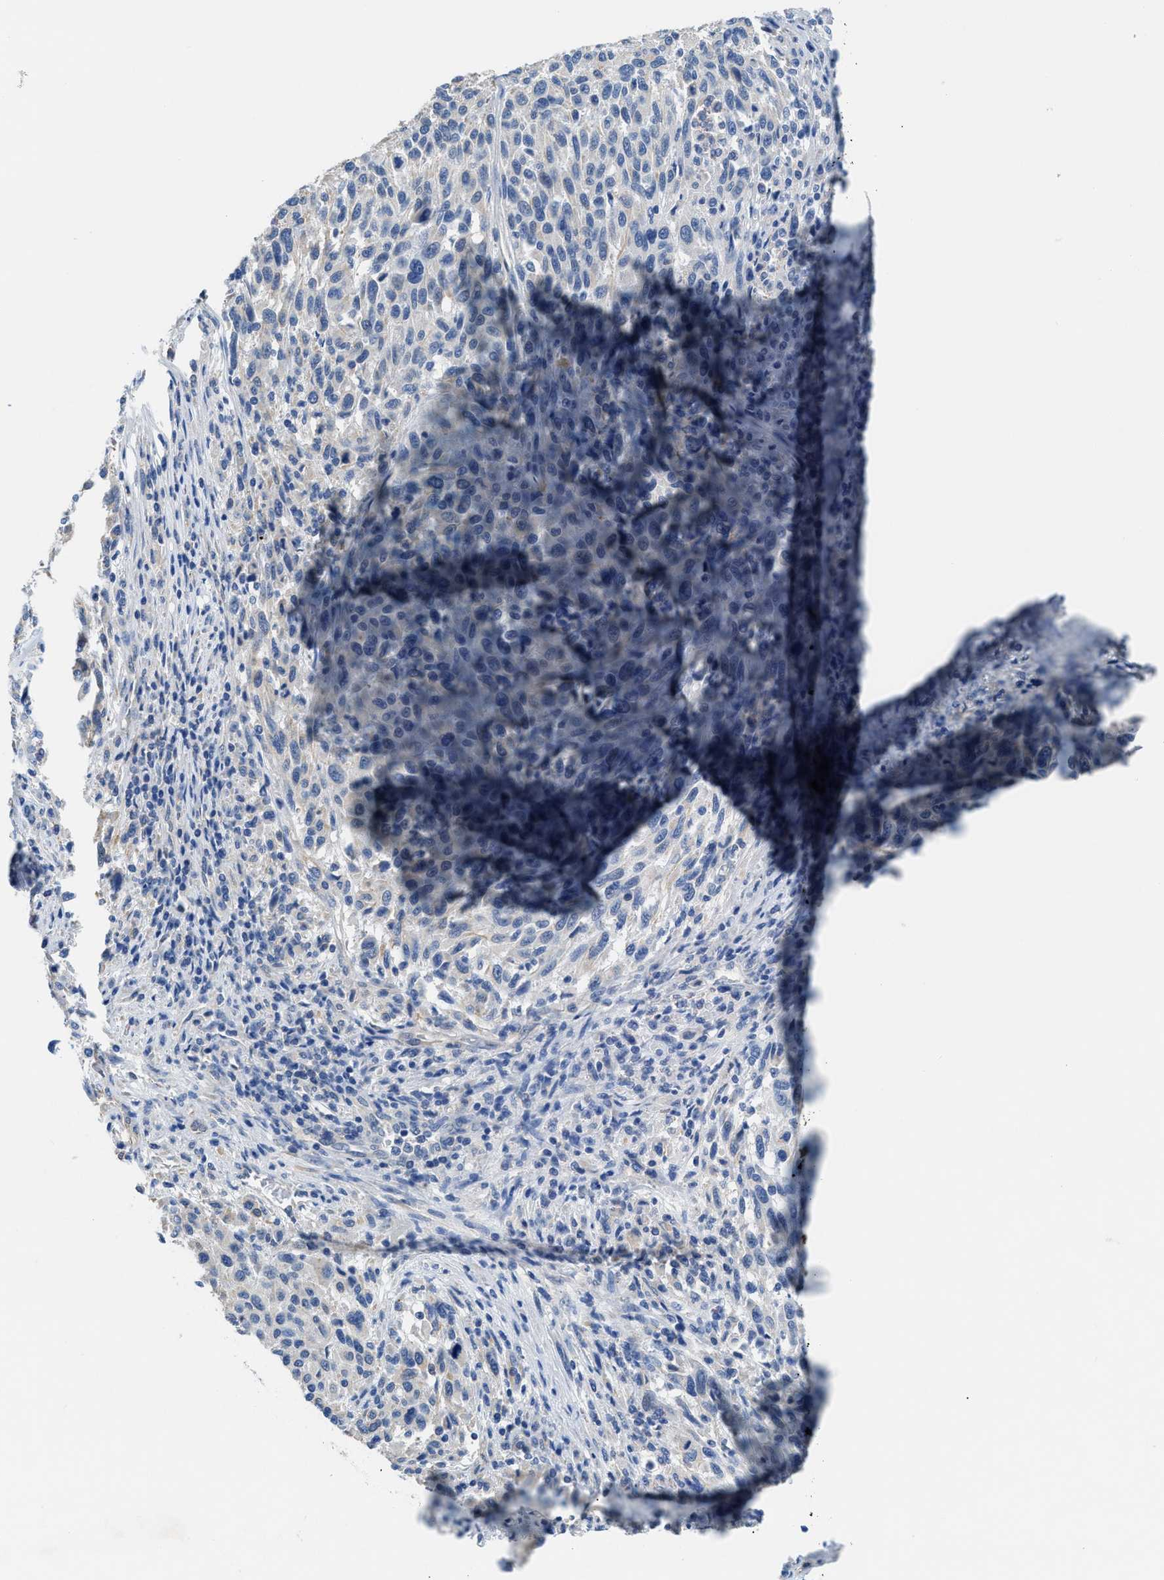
{"staining": {"intensity": "negative", "quantity": "none", "location": "none"}, "tissue": "melanoma", "cell_type": "Tumor cells", "image_type": "cancer", "snomed": [{"axis": "morphology", "description": "Malignant melanoma, Metastatic site"}, {"axis": "topography", "description": "Lymph node"}], "caption": "Tumor cells are negative for protein expression in human melanoma. The staining was performed using DAB (3,3'-diaminobenzidine) to visualize the protein expression in brown, while the nuclei were stained in blue with hematoxylin (Magnification: 20x).", "gene": "SLC10A6", "patient": {"sex": "male", "age": 61}}